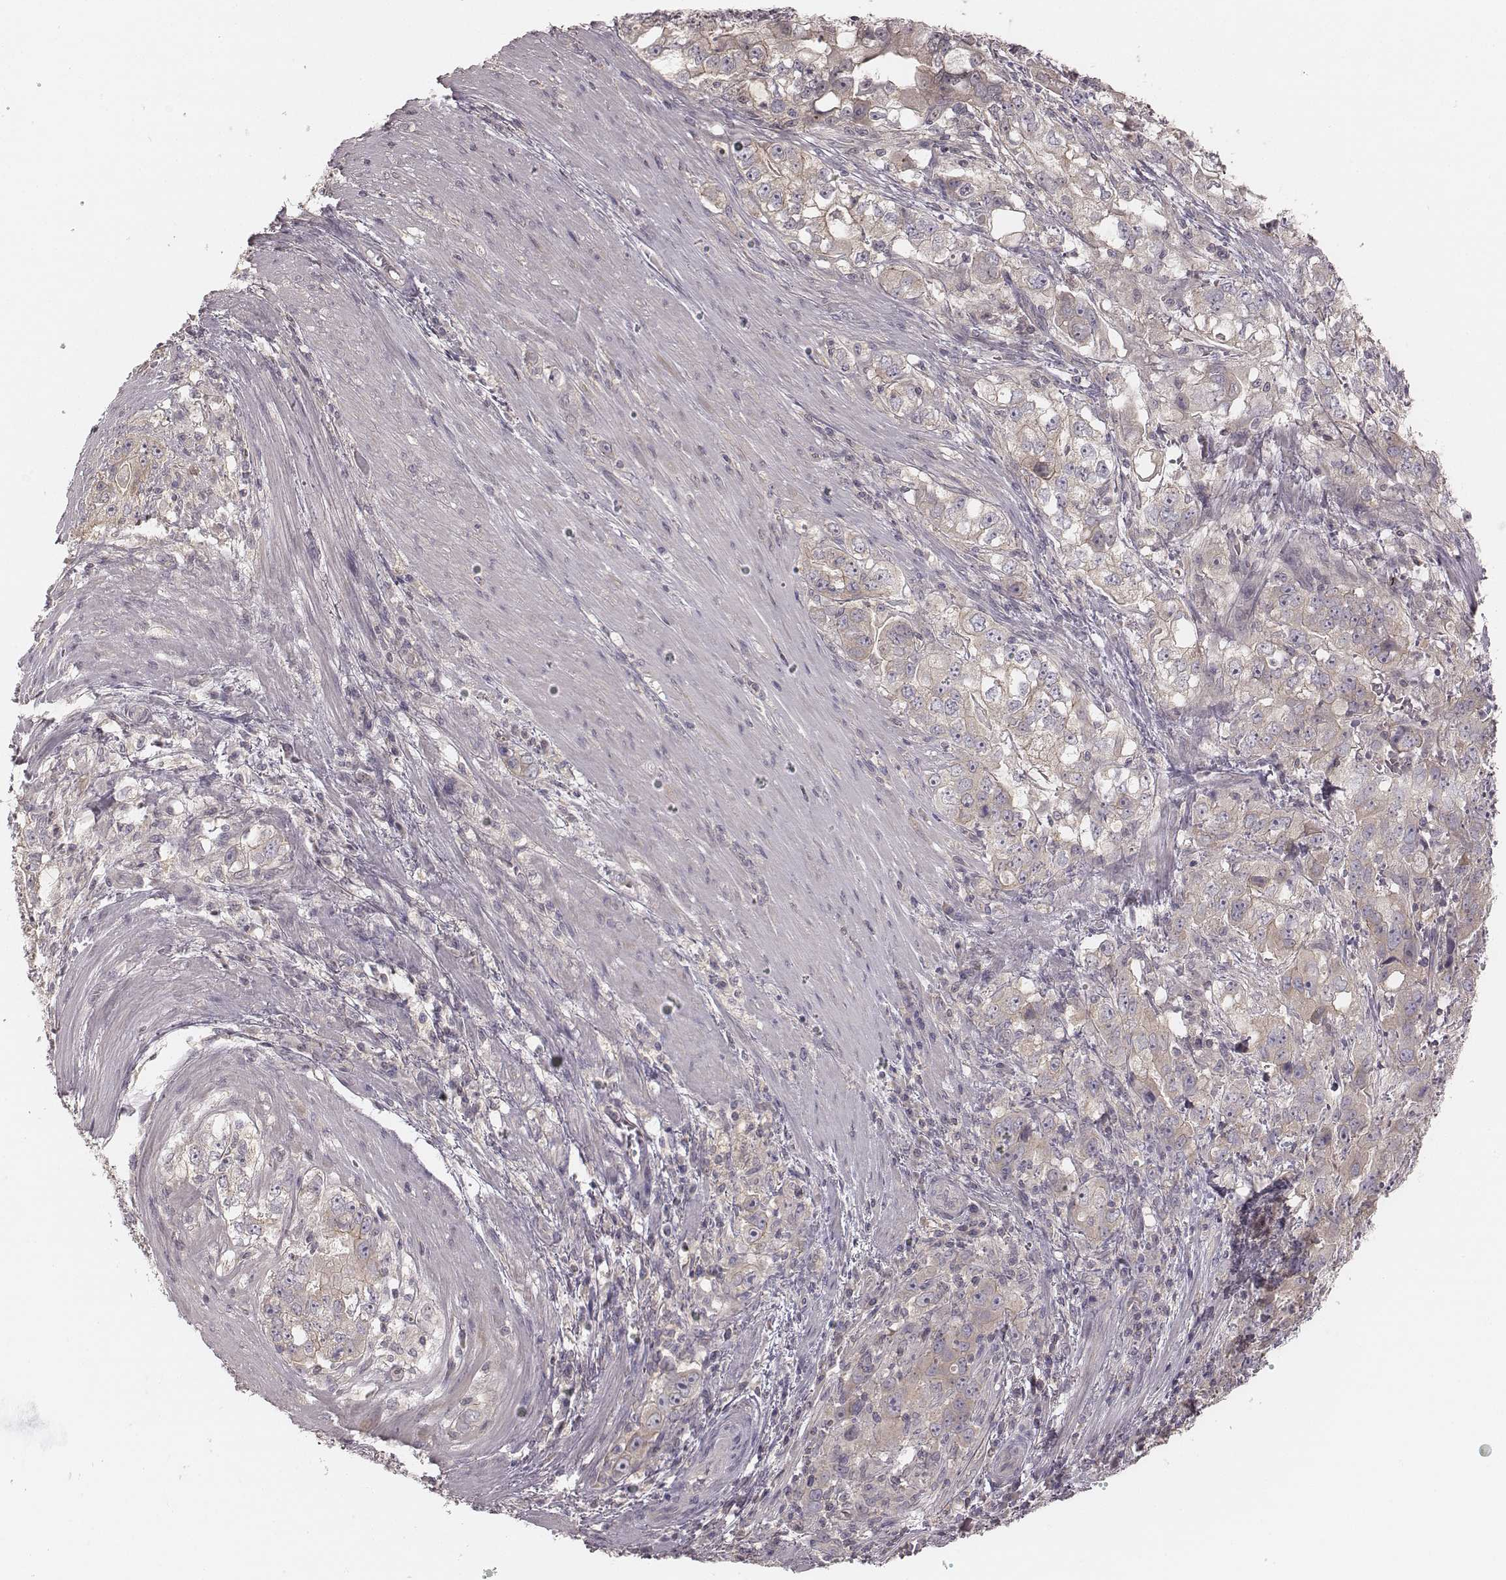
{"staining": {"intensity": "weak", "quantity": "25%-75%", "location": "cytoplasmic/membranous"}, "tissue": "stomach cancer", "cell_type": "Tumor cells", "image_type": "cancer", "snomed": [{"axis": "morphology", "description": "Adenocarcinoma, NOS"}, {"axis": "topography", "description": "Stomach, lower"}], "caption": "Immunohistochemistry (DAB (3,3'-diaminobenzidine)) staining of stomach cancer demonstrates weak cytoplasmic/membranous protein expression in approximately 25%-75% of tumor cells.", "gene": "TDRD5", "patient": {"sex": "female", "age": 72}}